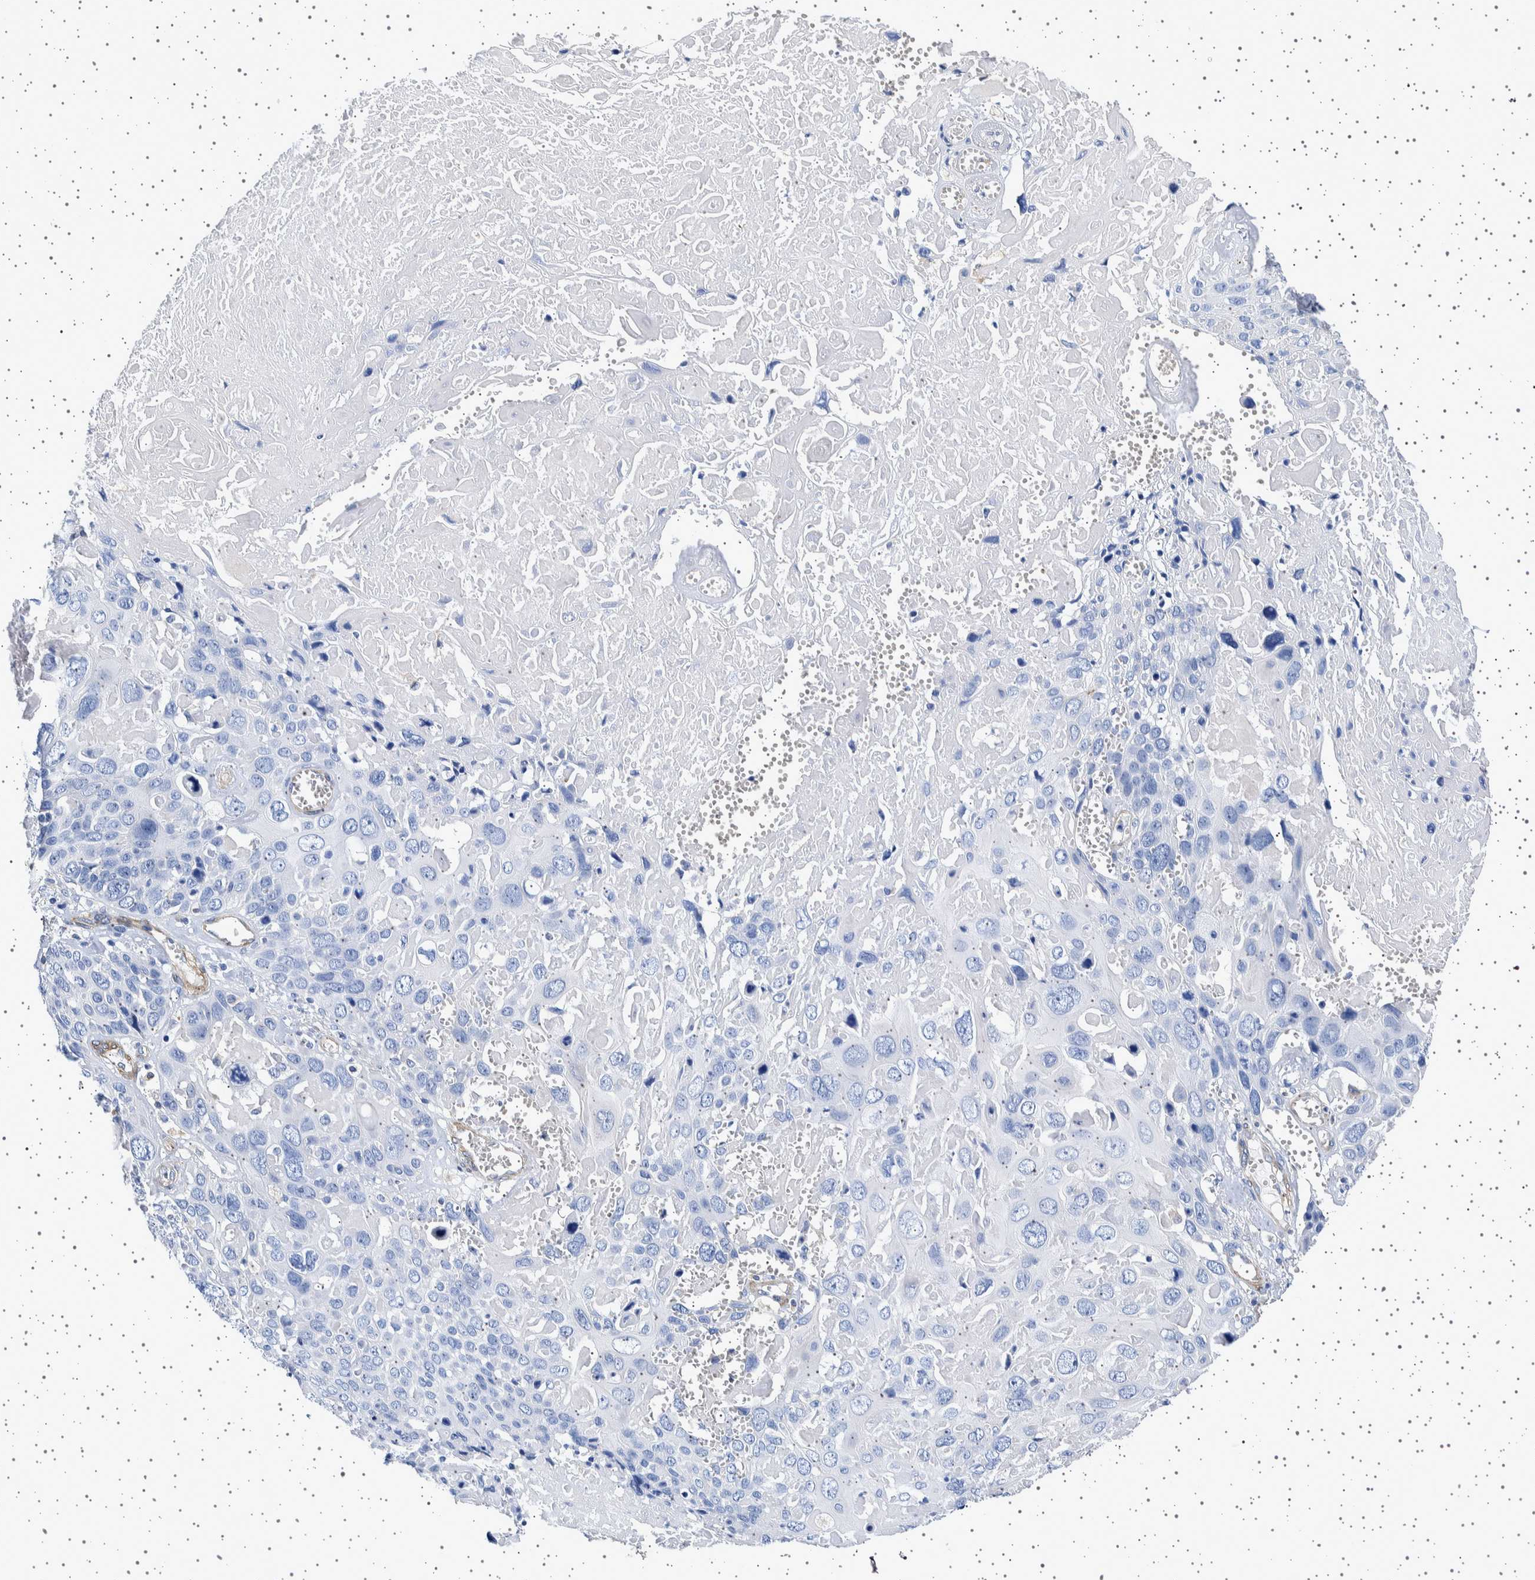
{"staining": {"intensity": "negative", "quantity": "none", "location": "none"}, "tissue": "cervical cancer", "cell_type": "Tumor cells", "image_type": "cancer", "snomed": [{"axis": "morphology", "description": "Squamous cell carcinoma, NOS"}, {"axis": "topography", "description": "Cervix"}], "caption": "A micrograph of cervical cancer stained for a protein exhibits no brown staining in tumor cells. Nuclei are stained in blue.", "gene": "SEPTIN4", "patient": {"sex": "female", "age": 74}}